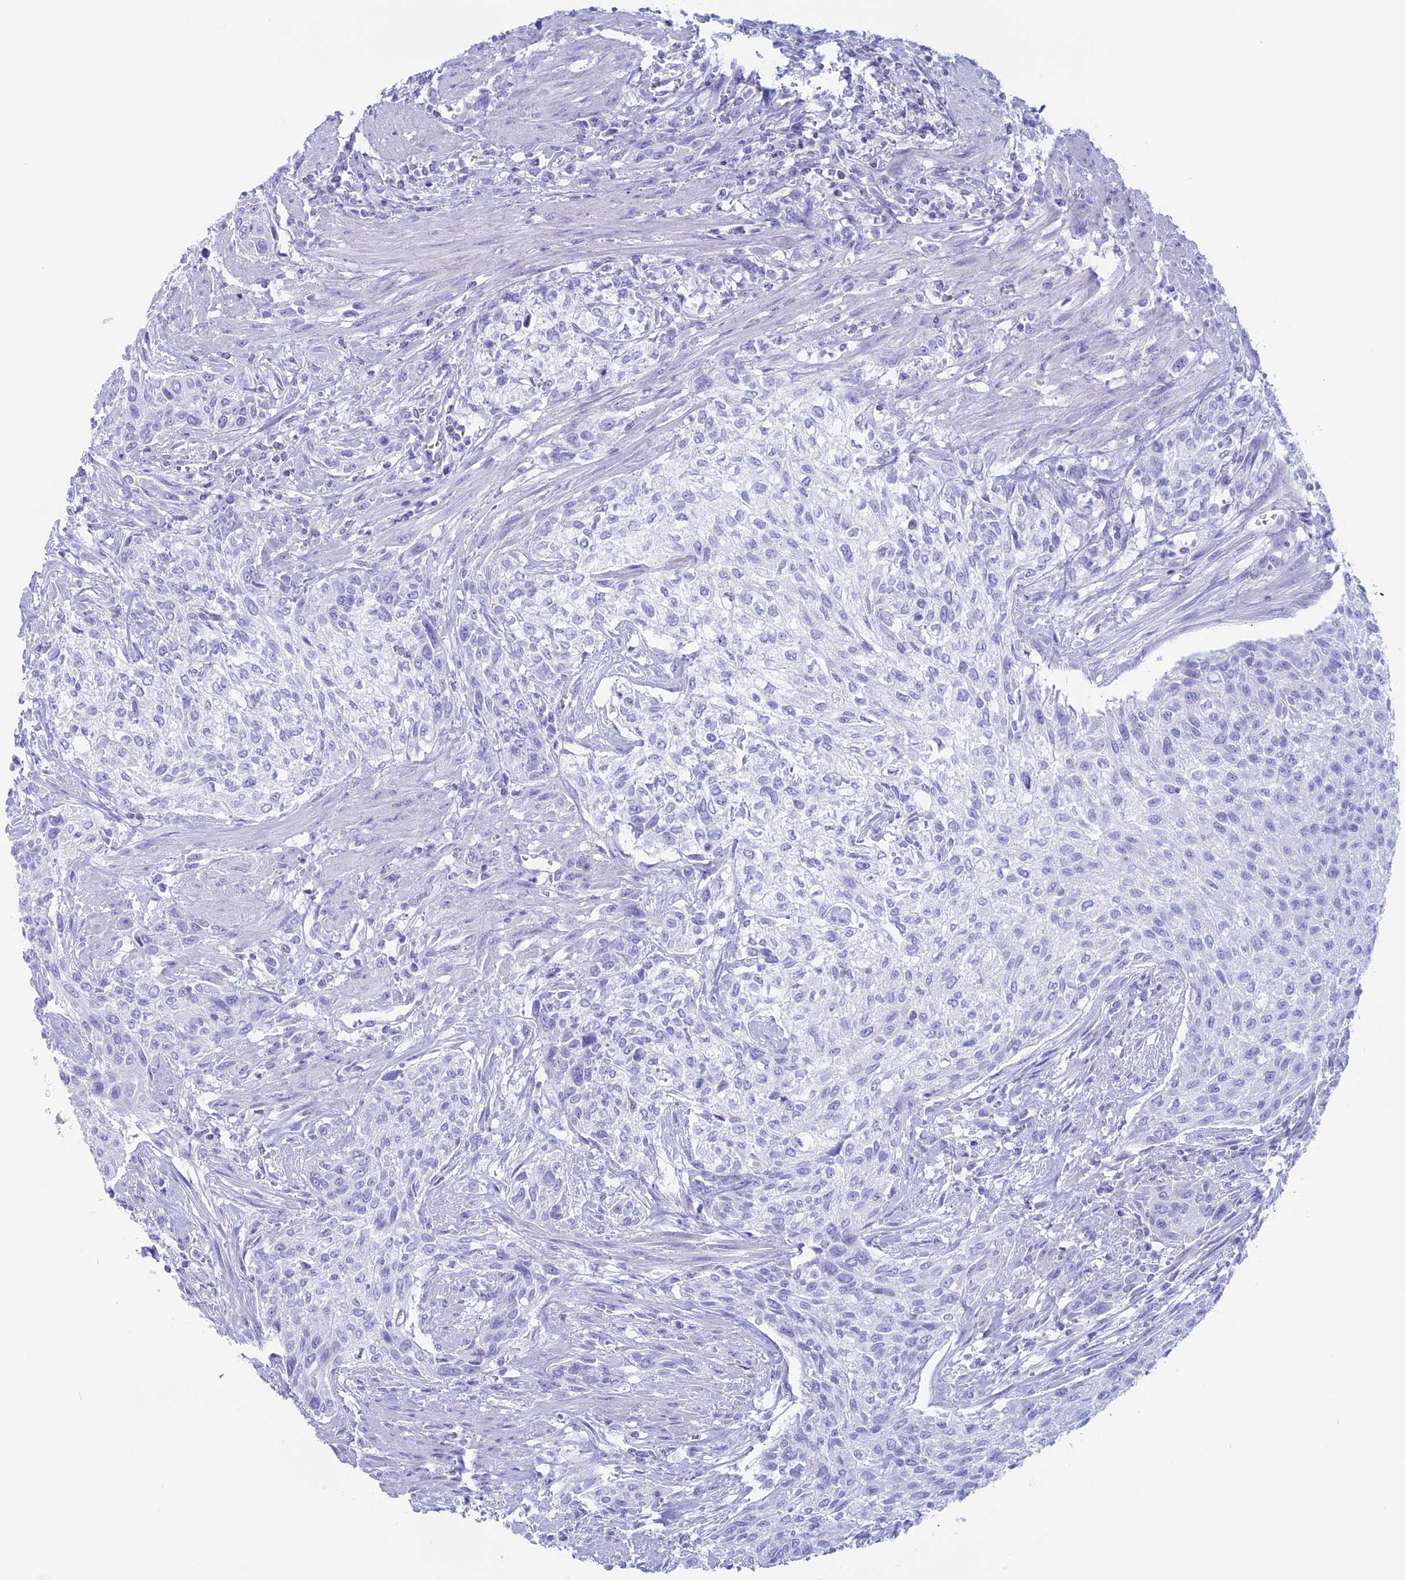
{"staining": {"intensity": "negative", "quantity": "none", "location": "none"}, "tissue": "urothelial cancer", "cell_type": "Tumor cells", "image_type": "cancer", "snomed": [{"axis": "morphology", "description": "Urothelial carcinoma, High grade"}, {"axis": "topography", "description": "Urinary bladder"}], "caption": "Urothelial cancer stained for a protein using immunohistochemistry demonstrates no expression tumor cells.", "gene": "RP1", "patient": {"sex": "male", "age": 35}}